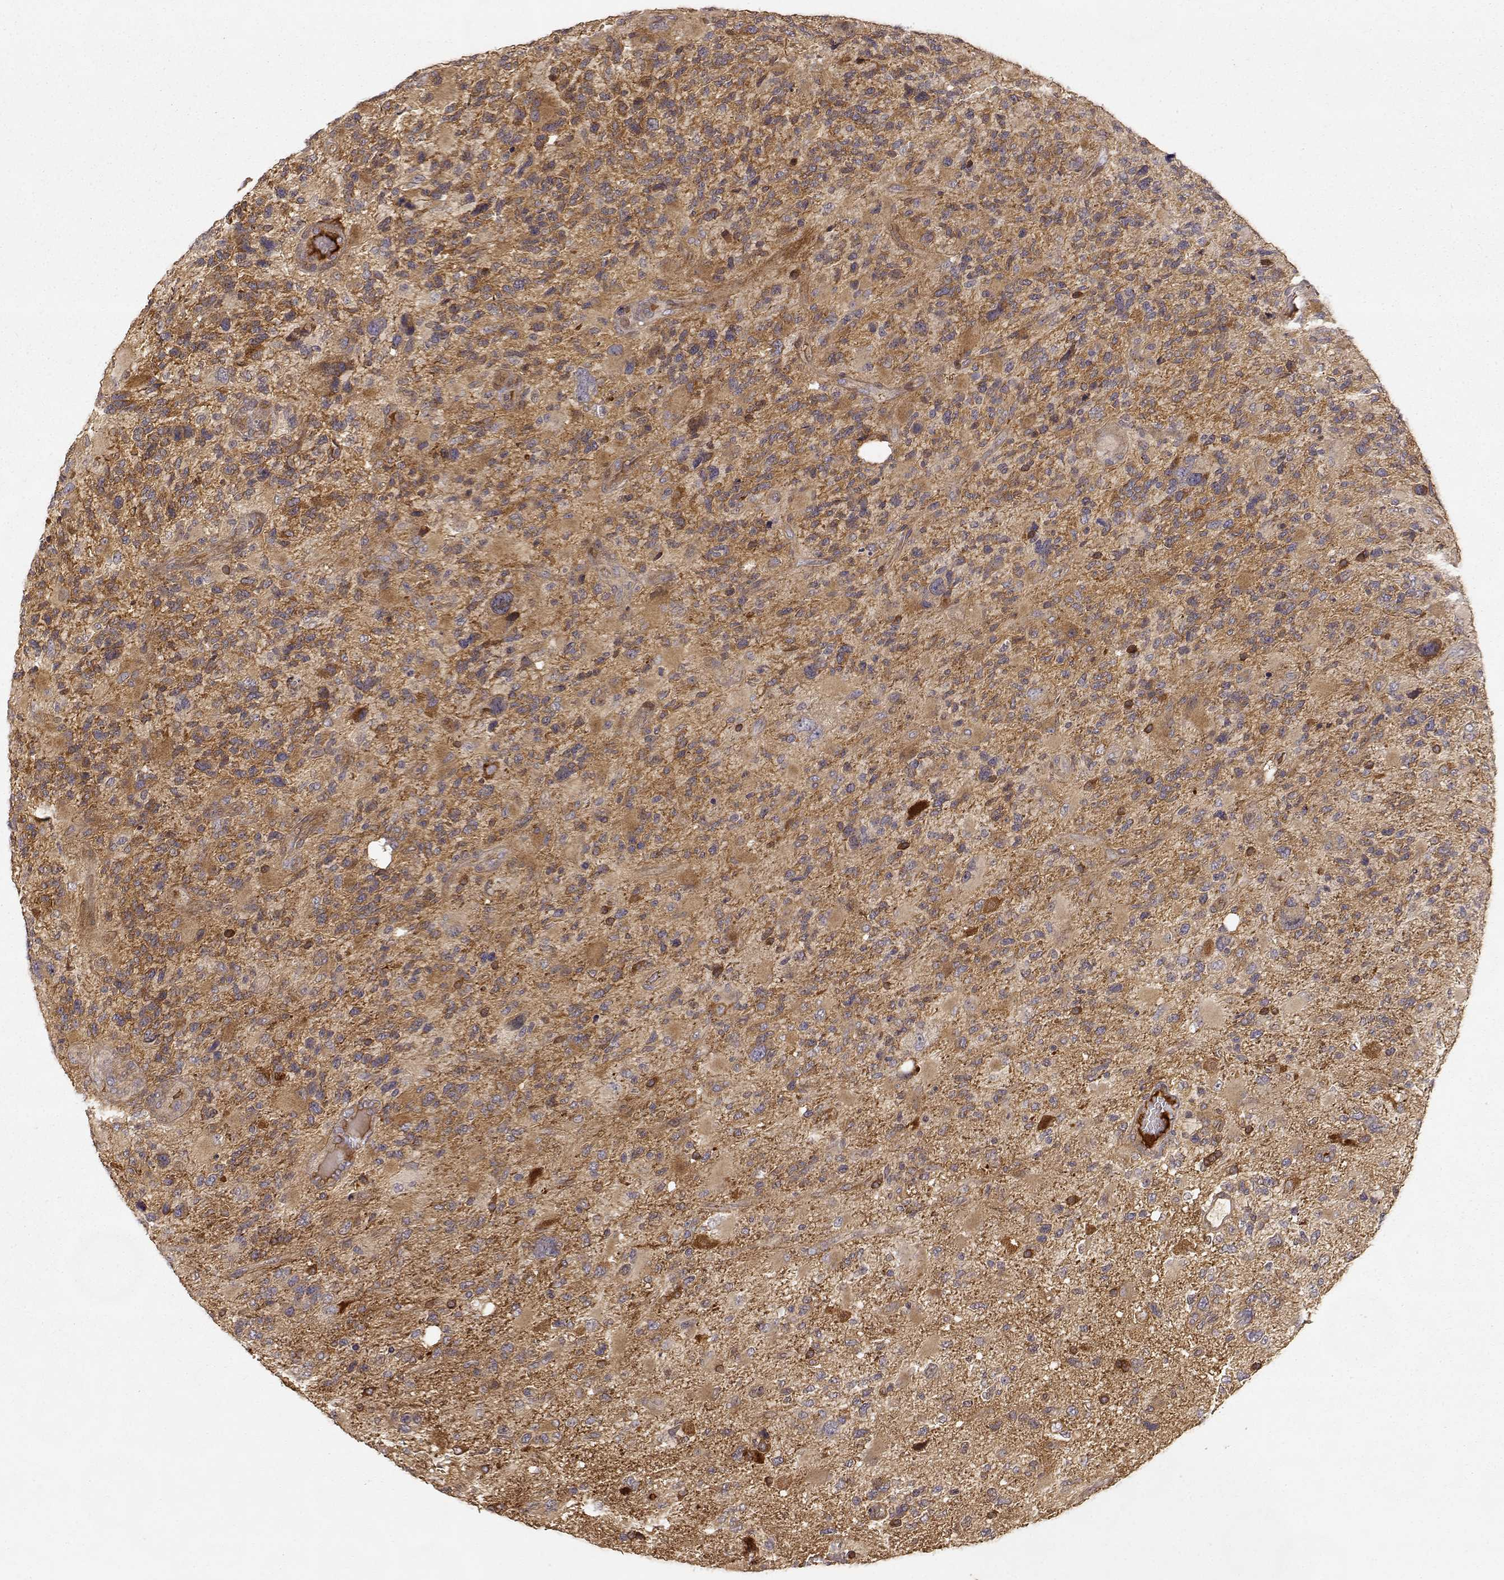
{"staining": {"intensity": "moderate", "quantity": ">75%", "location": "cytoplasmic/membranous"}, "tissue": "glioma", "cell_type": "Tumor cells", "image_type": "cancer", "snomed": [{"axis": "morphology", "description": "Glioma, malignant, High grade"}, {"axis": "topography", "description": "Brain"}], "caption": "This micrograph displays malignant glioma (high-grade) stained with immunohistochemistry to label a protein in brown. The cytoplasmic/membranous of tumor cells show moderate positivity for the protein. Nuclei are counter-stained blue.", "gene": "PICK1", "patient": {"sex": "female", "age": 71}}